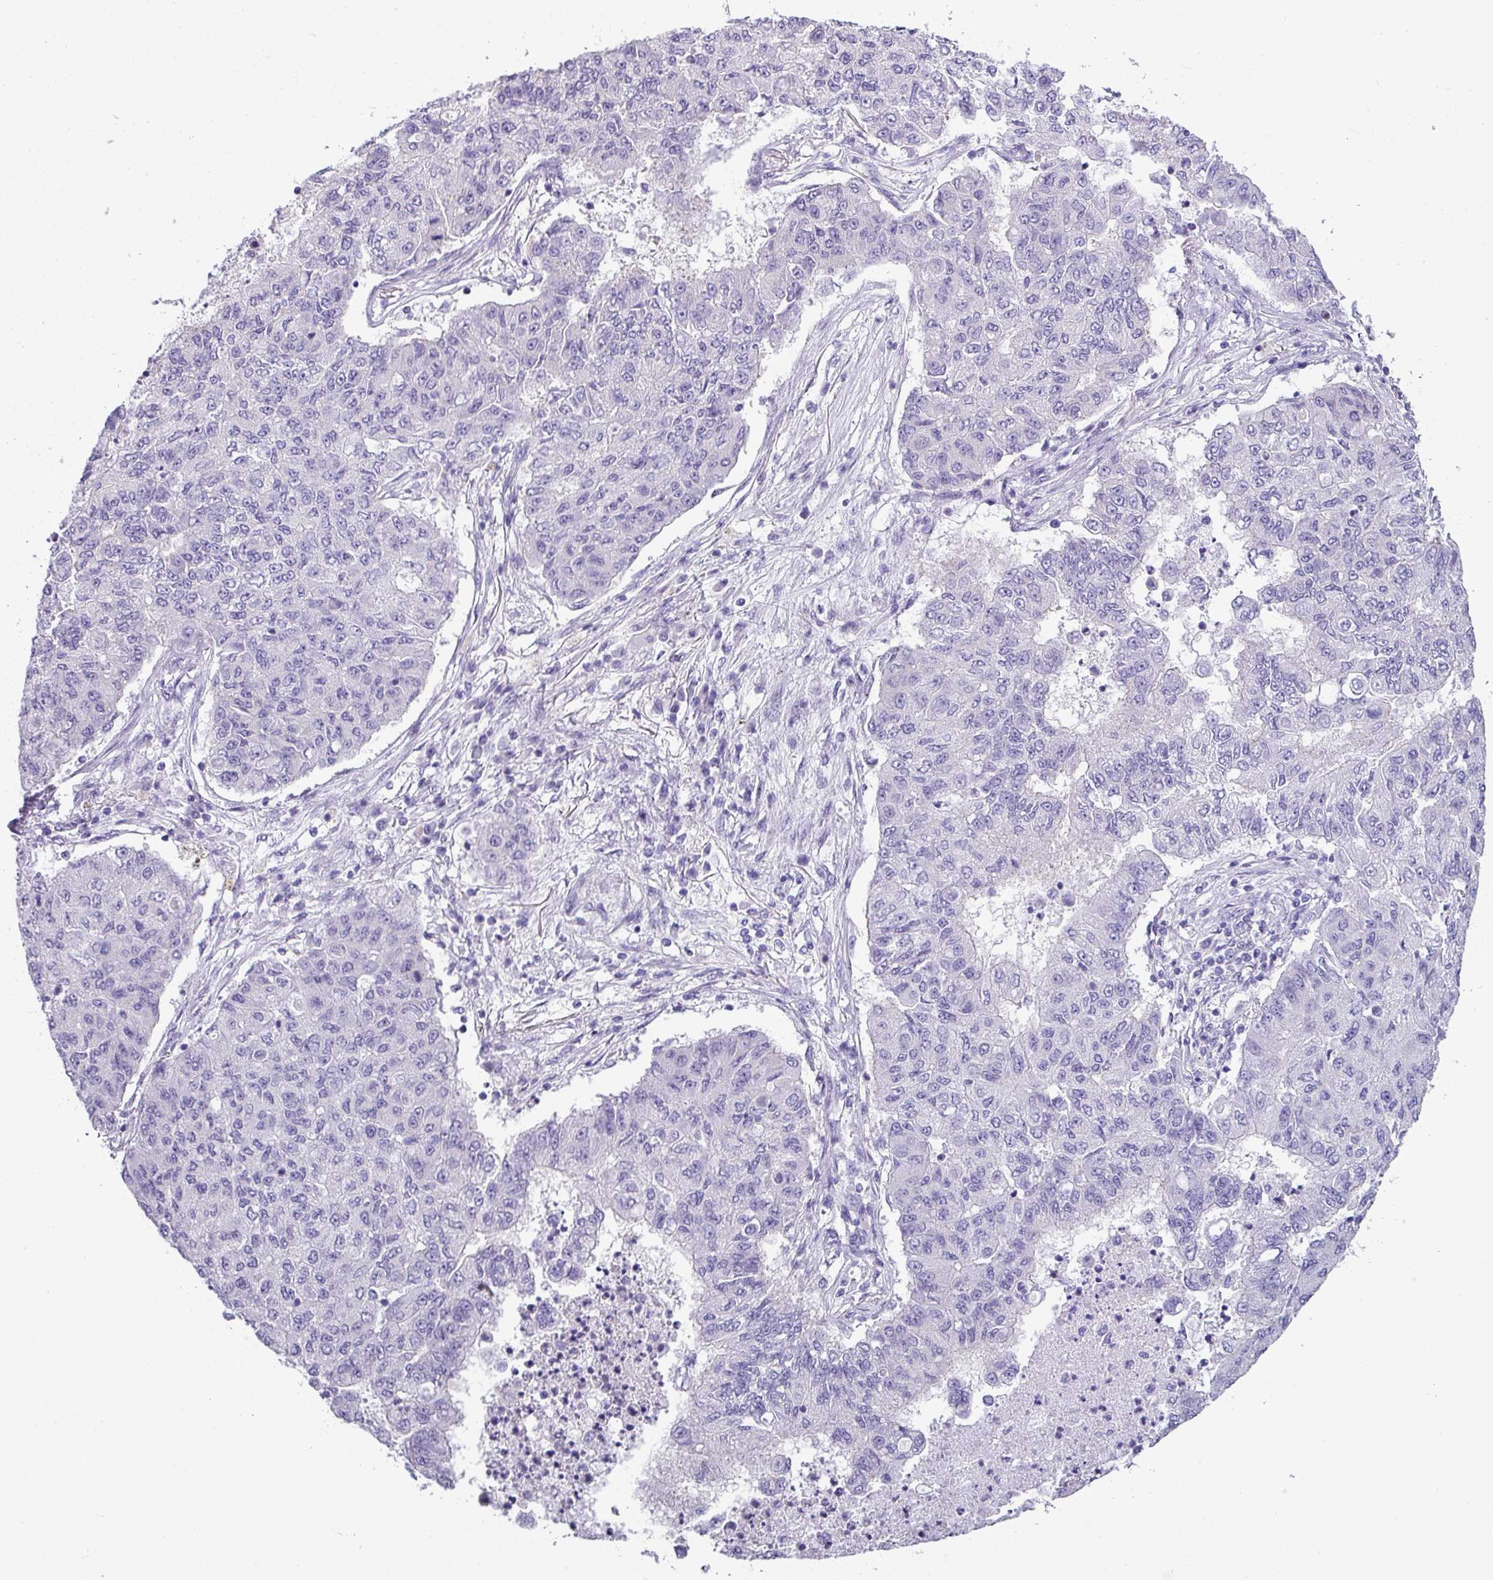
{"staining": {"intensity": "negative", "quantity": "none", "location": "none"}, "tissue": "lung cancer", "cell_type": "Tumor cells", "image_type": "cancer", "snomed": [{"axis": "morphology", "description": "Squamous cell carcinoma, NOS"}, {"axis": "topography", "description": "Lung"}], "caption": "The histopathology image reveals no staining of tumor cells in lung cancer (squamous cell carcinoma). The staining is performed using DAB (3,3'-diaminobenzidine) brown chromogen with nuclei counter-stained in using hematoxylin.", "gene": "PALS2", "patient": {"sex": "male", "age": 74}}